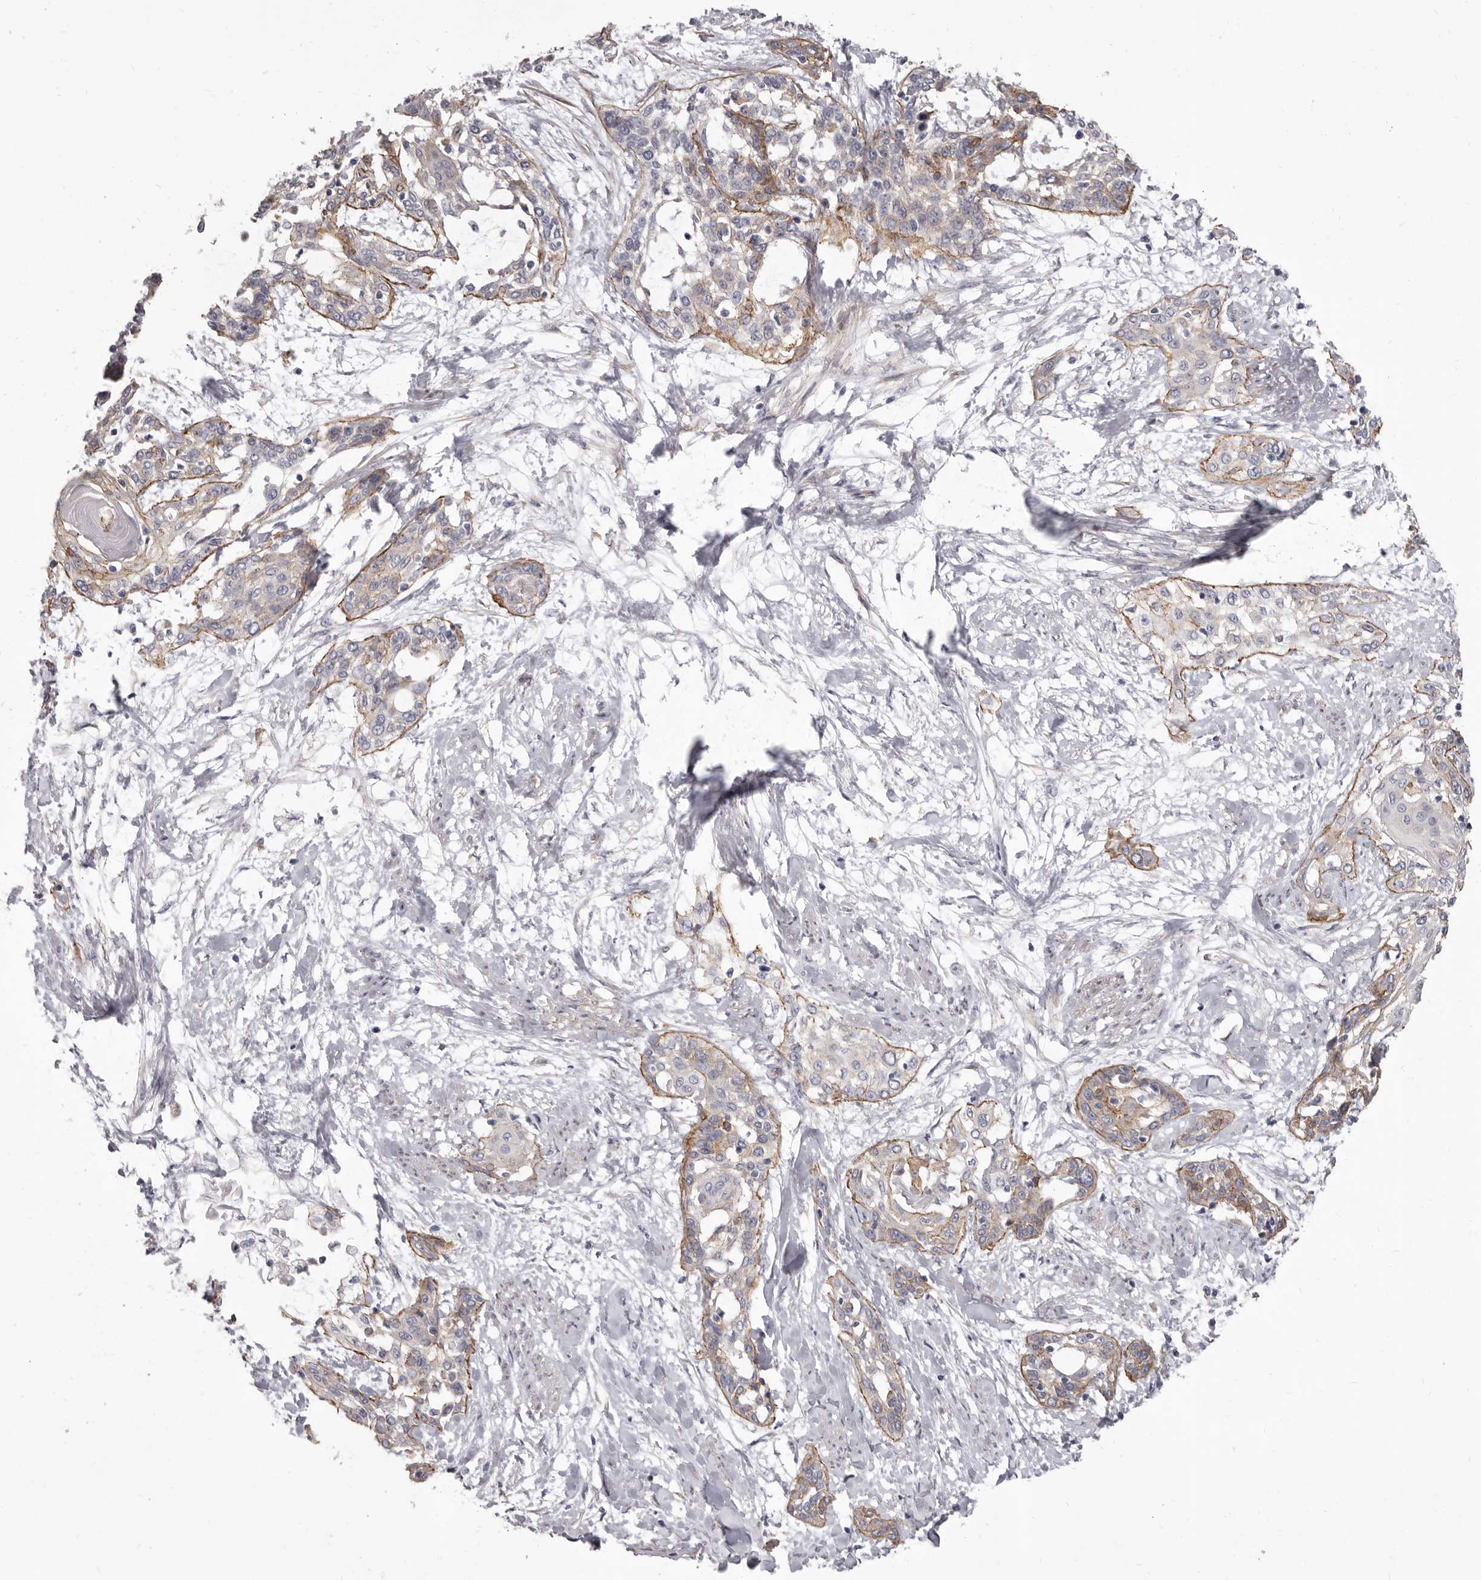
{"staining": {"intensity": "weak", "quantity": "25%-75%", "location": "cytoplasmic/membranous"}, "tissue": "cervical cancer", "cell_type": "Tumor cells", "image_type": "cancer", "snomed": [{"axis": "morphology", "description": "Squamous cell carcinoma, NOS"}, {"axis": "topography", "description": "Cervix"}], "caption": "Cervical cancer stained with DAB (3,3'-diaminobenzidine) immunohistochemistry (IHC) reveals low levels of weak cytoplasmic/membranous staining in approximately 25%-75% of tumor cells. (DAB IHC with brightfield microscopy, high magnification).", "gene": "P2RX6", "patient": {"sex": "female", "age": 57}}